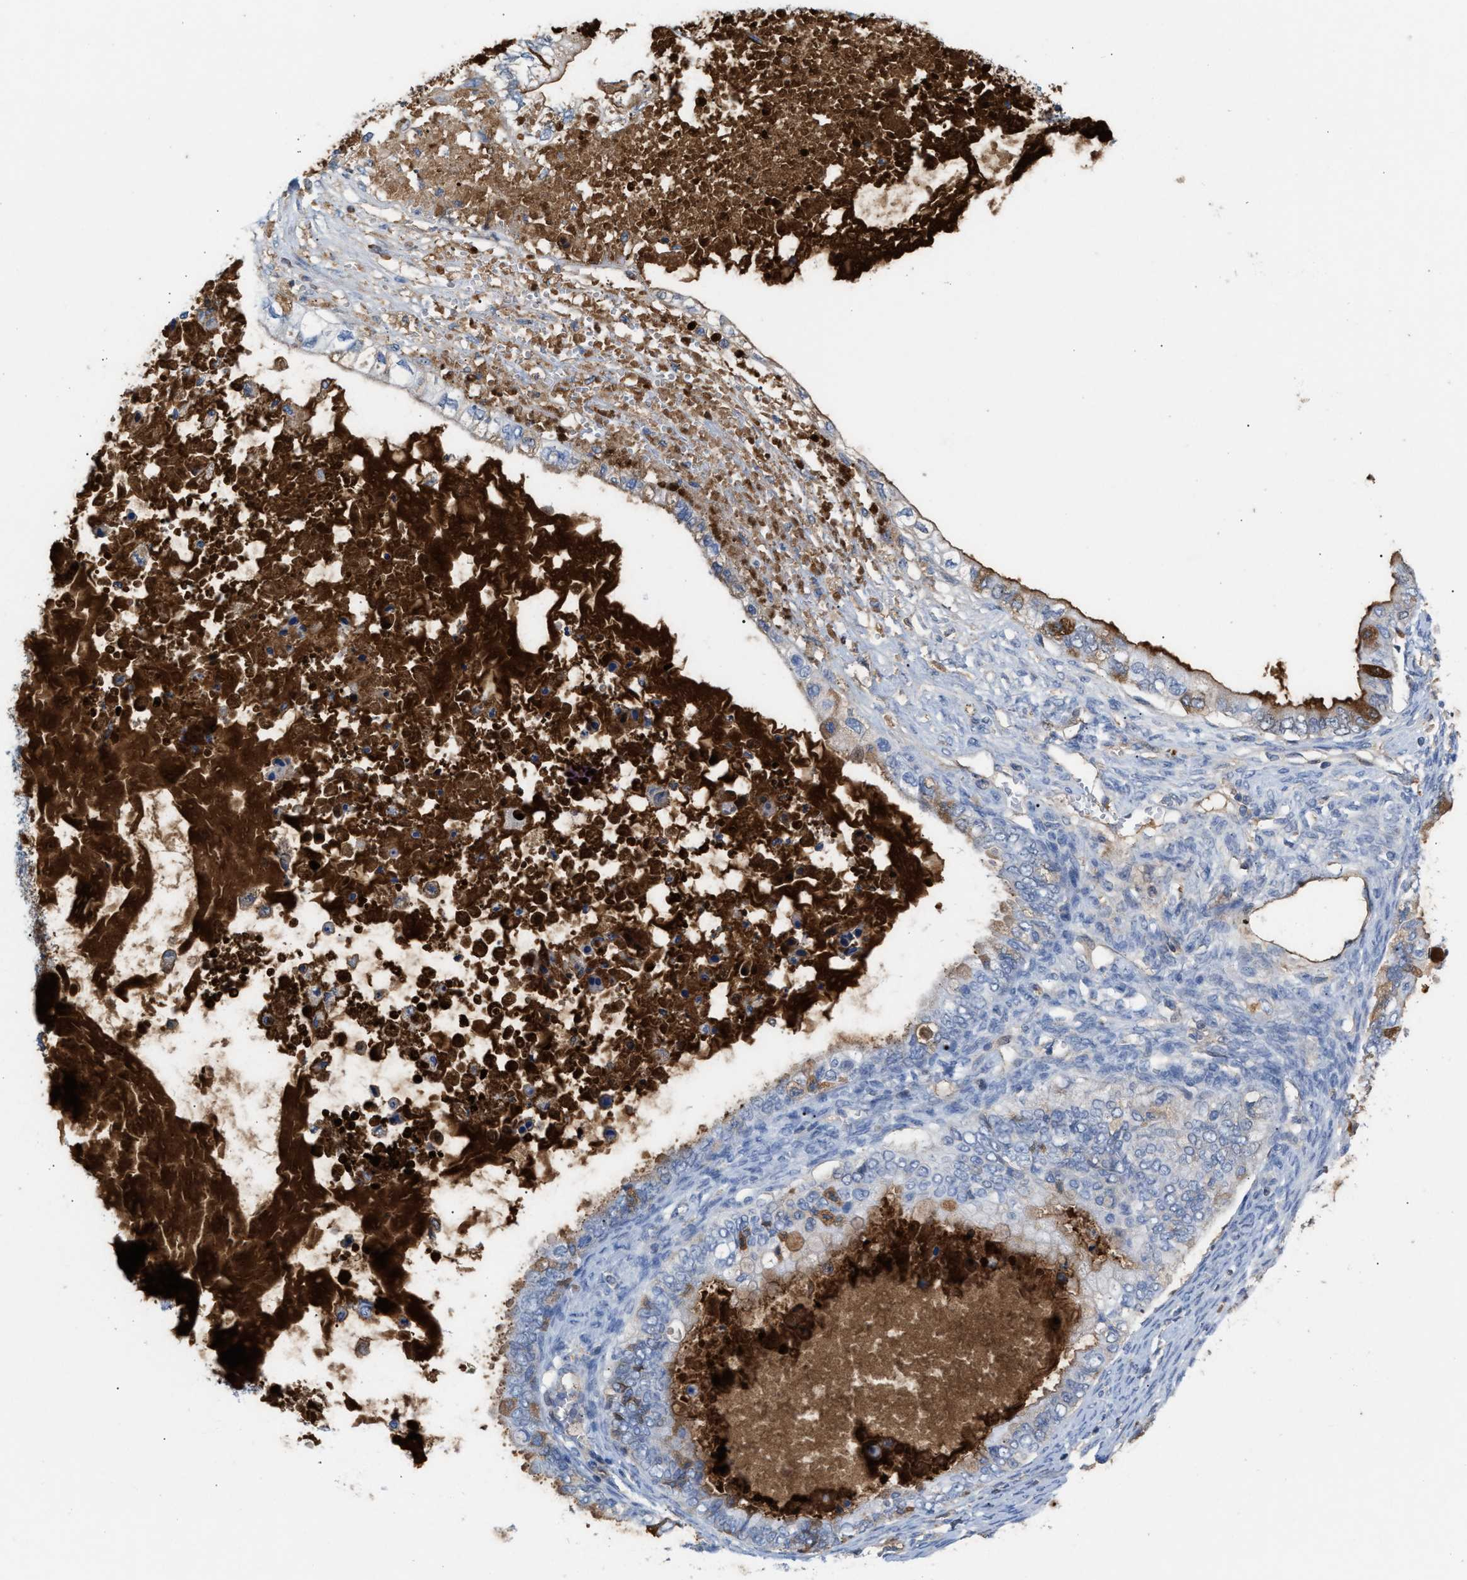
{"staining": {"intensity": "moderate", "quantity": "<25%", "location": "cytoplasmic/membranous"}, "tissue": "ovarian cancer", "cell_type": "Tumor cells", "image_type": "cancer", "snomed": [{"axis": "morphology", "description": "Cystadenocarcinoma, mucinous, NOS"}, {"axis": "topography", "description": "Ovary"}], "caption": "Immunohistochemical staining of ovarian mucinous cystadenocarcinoma reveals moderate cytoplasmic/membranous protein staining in about <25% of tumor cells.", "gene": "APOH", "patient": {"sex": "female", "age": 80}}